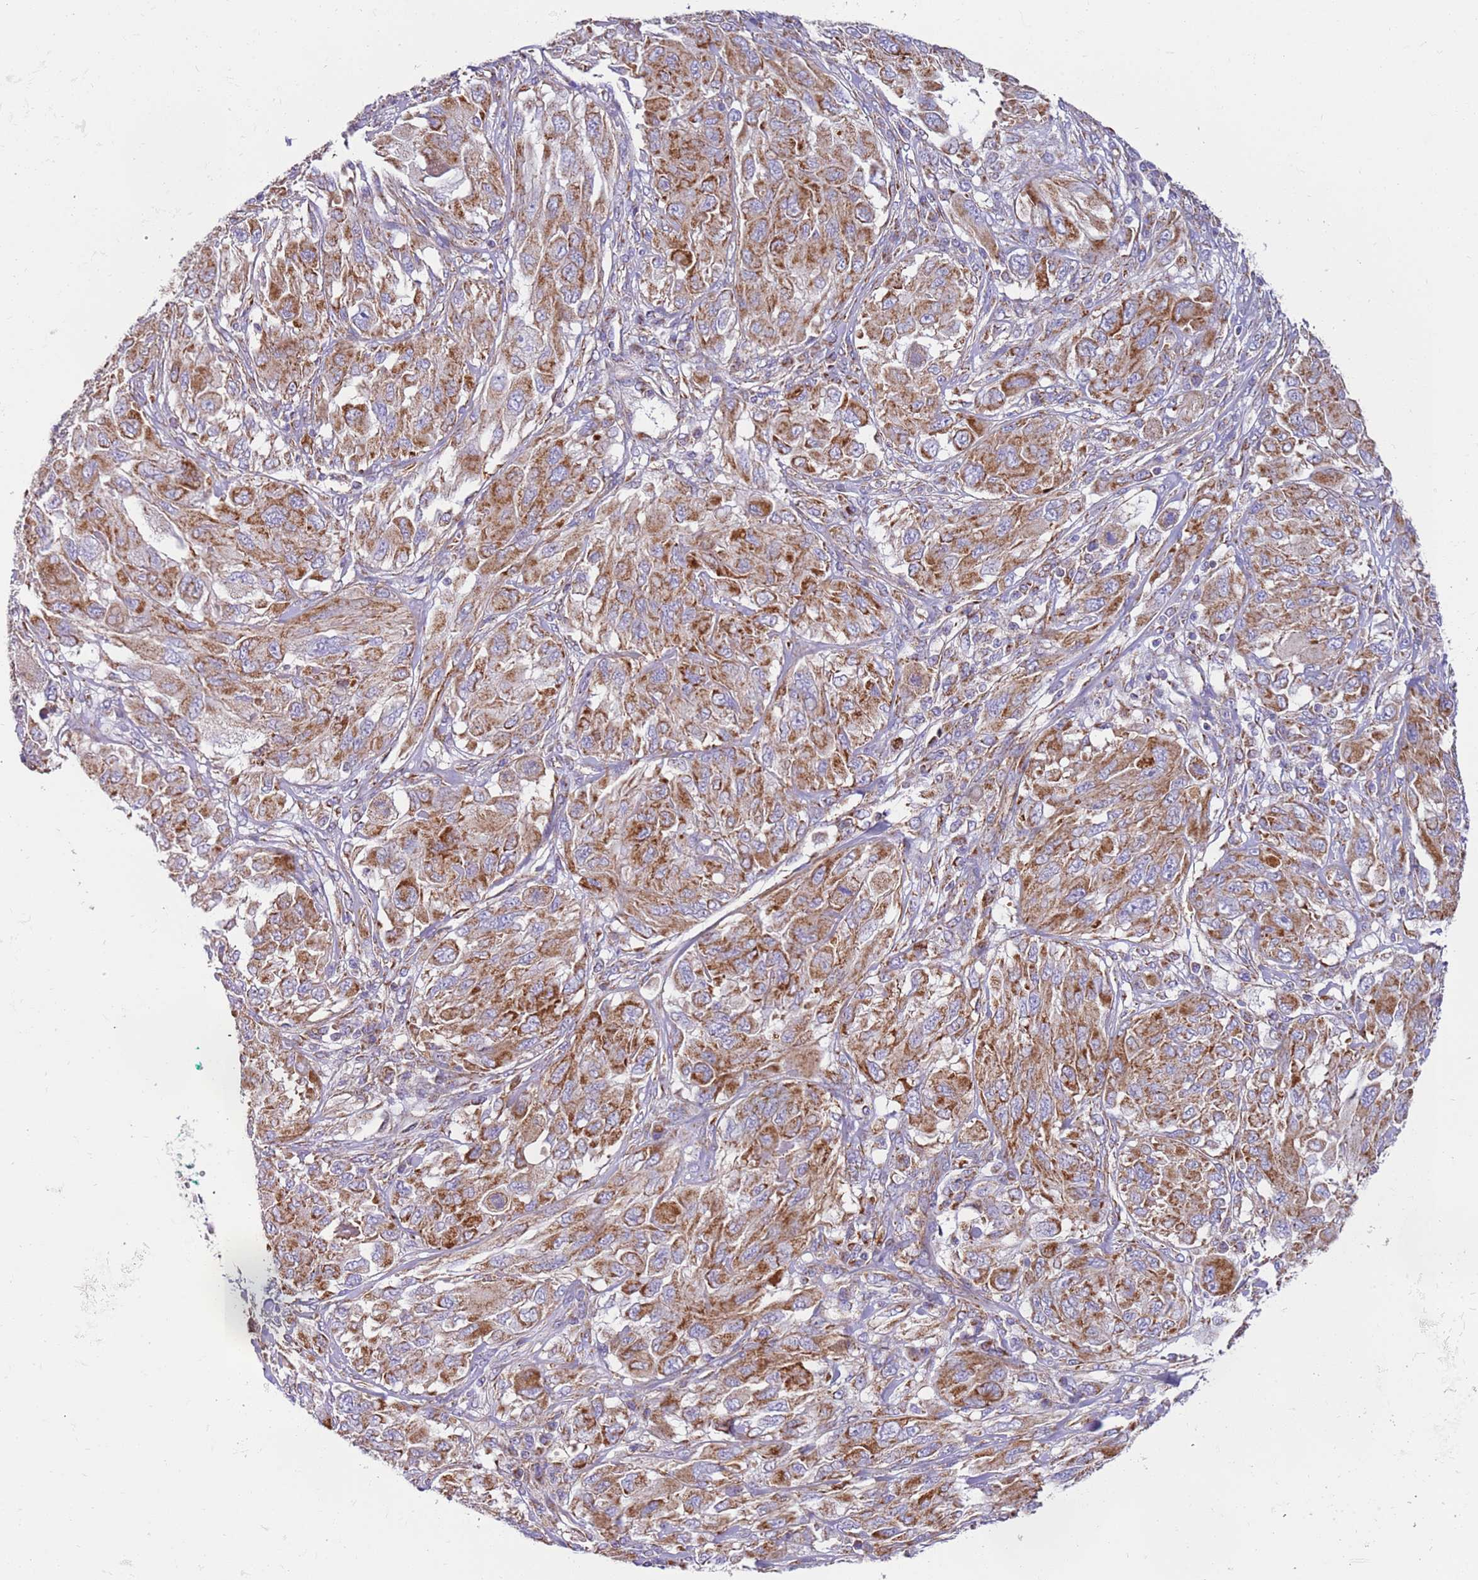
{"staining": {"intensity": "moderate", "quantity": ">75%", "location": "cytoplasmic/membranous"}, "tissue": "melanoma", "cell_type": "Tumor cells", "image_type": "cancer", "snomed": [{"axis": "morphology", "description": "Malignant melanoma, NOS"}, {"axis": "topography", "description": "Skin"}], "caption": "A brown stain highlights moderate cytoplasmic/membranous expression of a protein in malignant melanoma tumor cells. (Brightfield microscopy of DAB IHC at high magnification).", "gene": "MRPL20", "patient": {"sex": "female", "age": 91}}